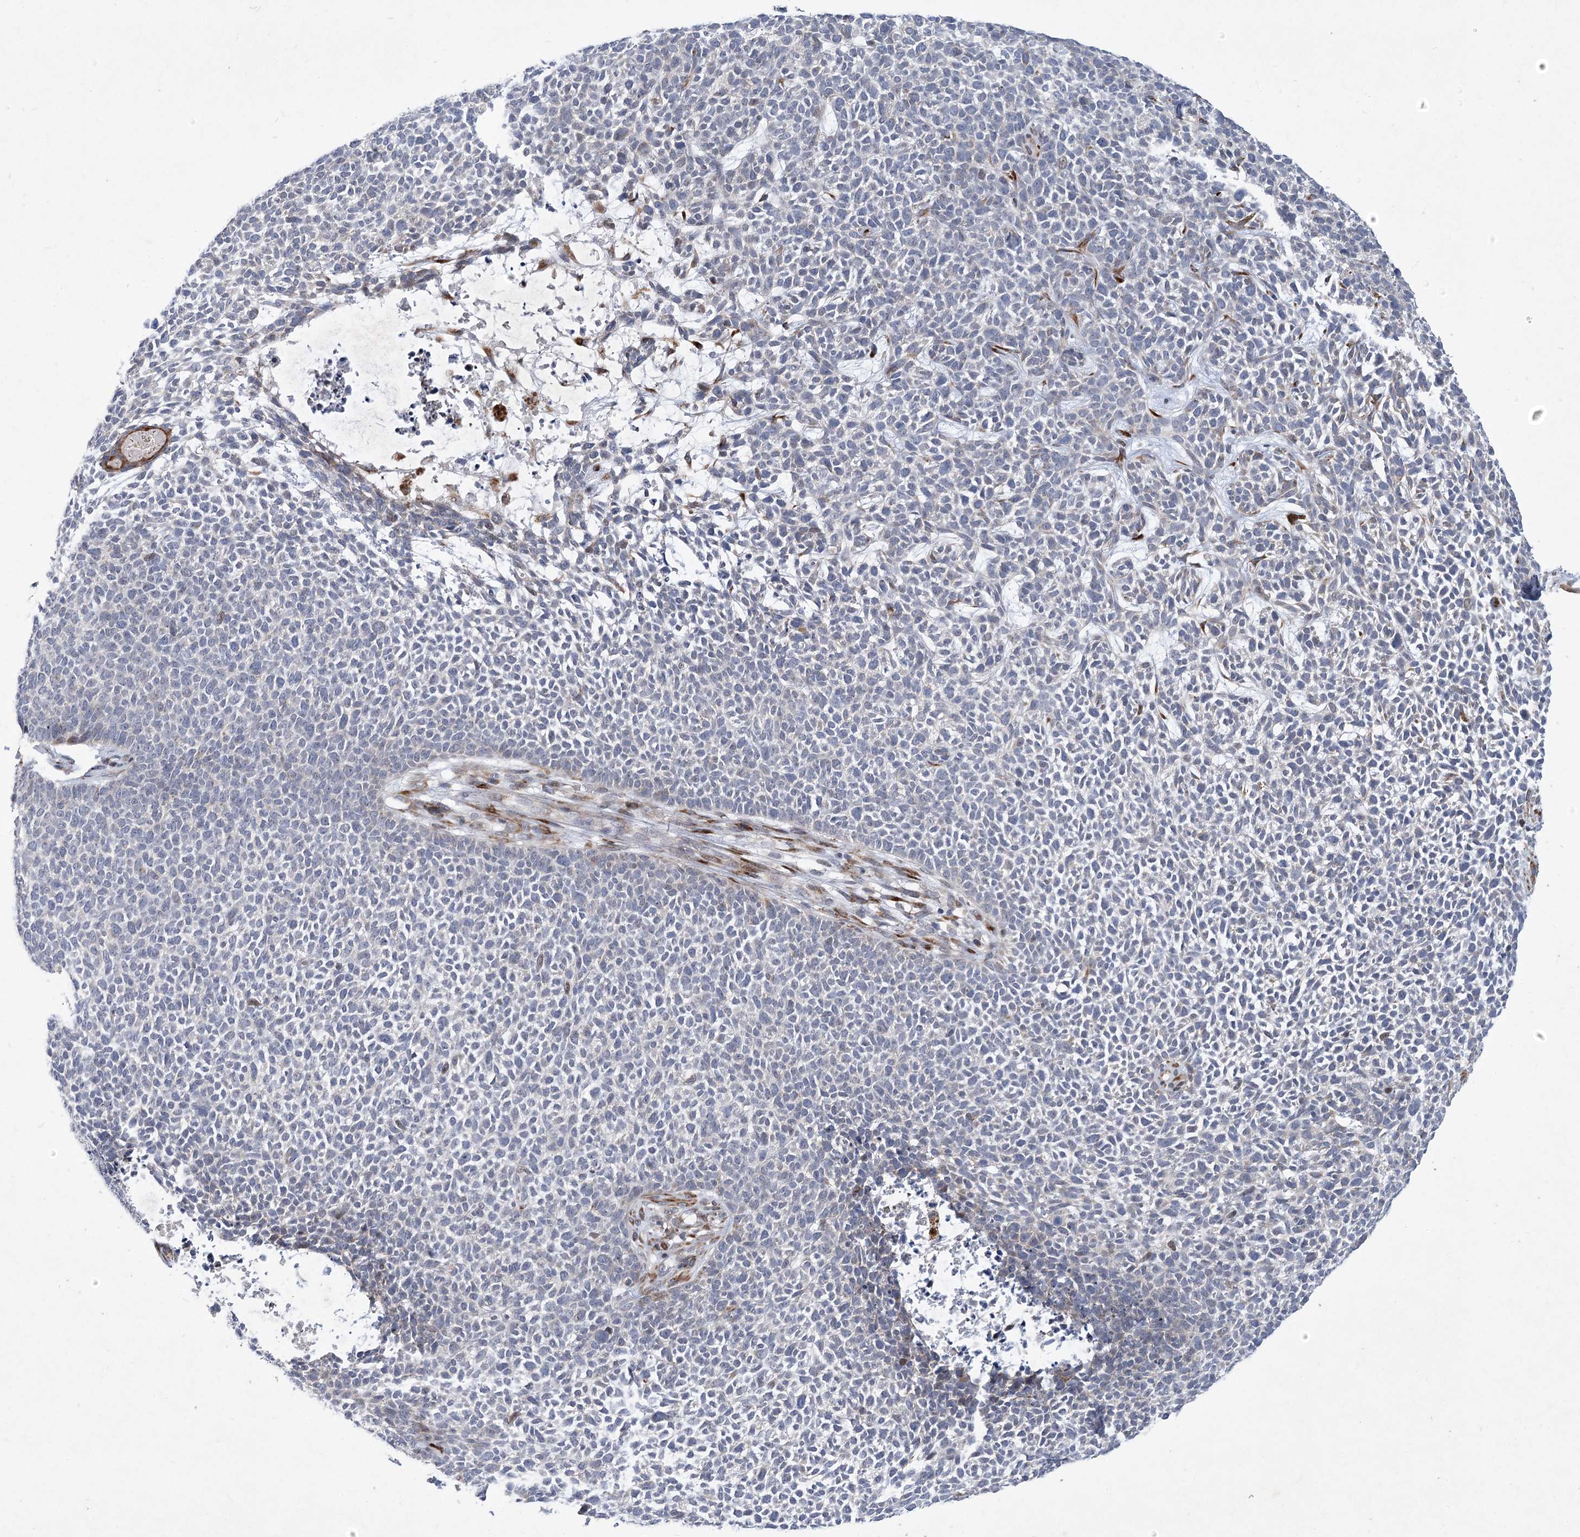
{"staining": {"intensity": "negative", "quantity": "none", "location": "none"}, "tissue": "skin cancer", "cell_type": "Tumor cells", "image_type": "cancer", "snomed": [{"axis": "morphology", "description": "Basal cell carcinoma"}, {"axis": "topography", "description": "Skin"}], "caption": "An image of human basal cell carcinoma (skin) is negative for staining in tumor cells.", "gene": "GCNT4", "patient": {"sex": "female", "age": 84}}